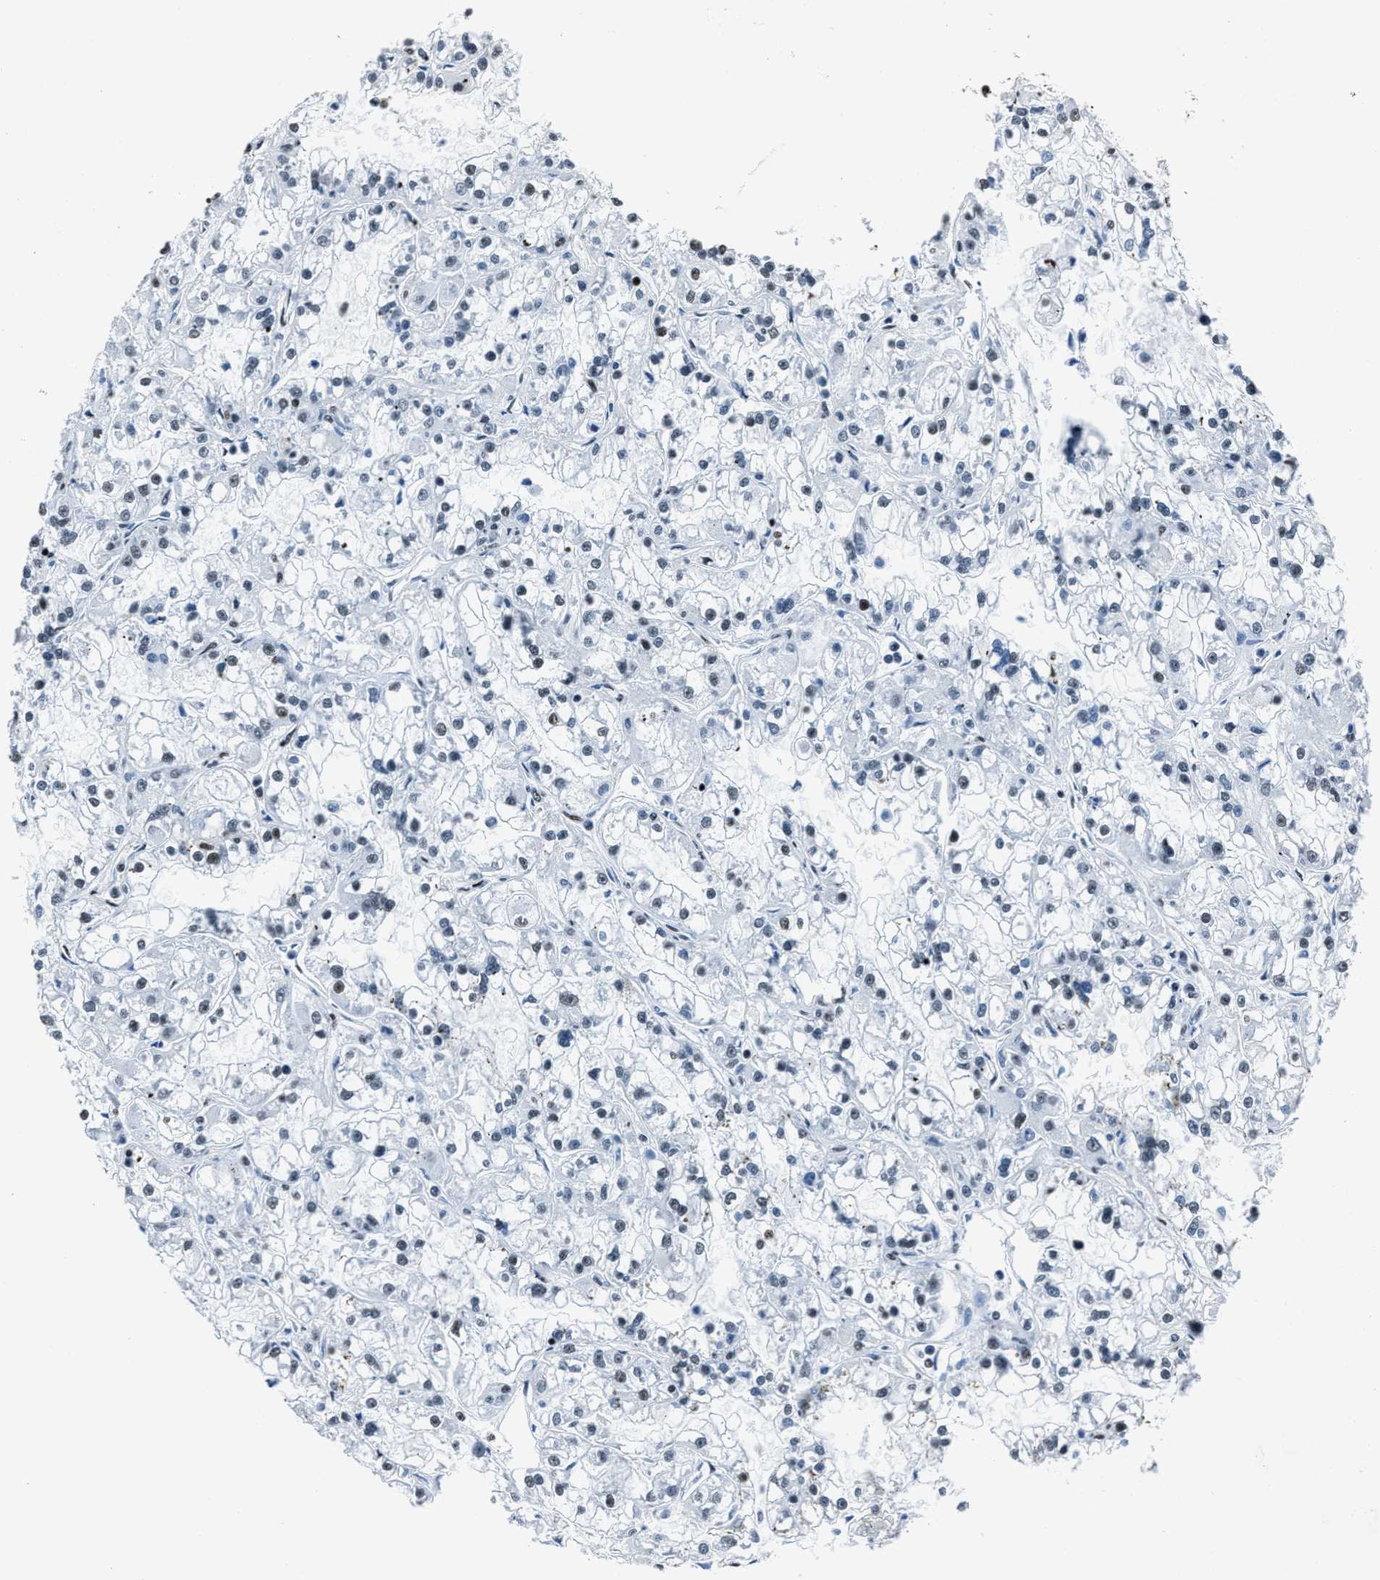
{"staining": {"intensity": "weak", "quantity": "<25%", "location": "nuclear"}, "tissue": "renal cancer", "cell_type": "Tumor cells", "image_type": "cancer", "snomed": [{"axis": "morphology", "description": "Adenocarcinoma, NOS"}, {"axis": "topography", "description": "Kidney"}], "caption": "Renal adenocarcinoma stained for a protein using IHC shows no expression tumor cells.", "gene": "PPIE", "patient": {"sex": "female", "age": 52}}